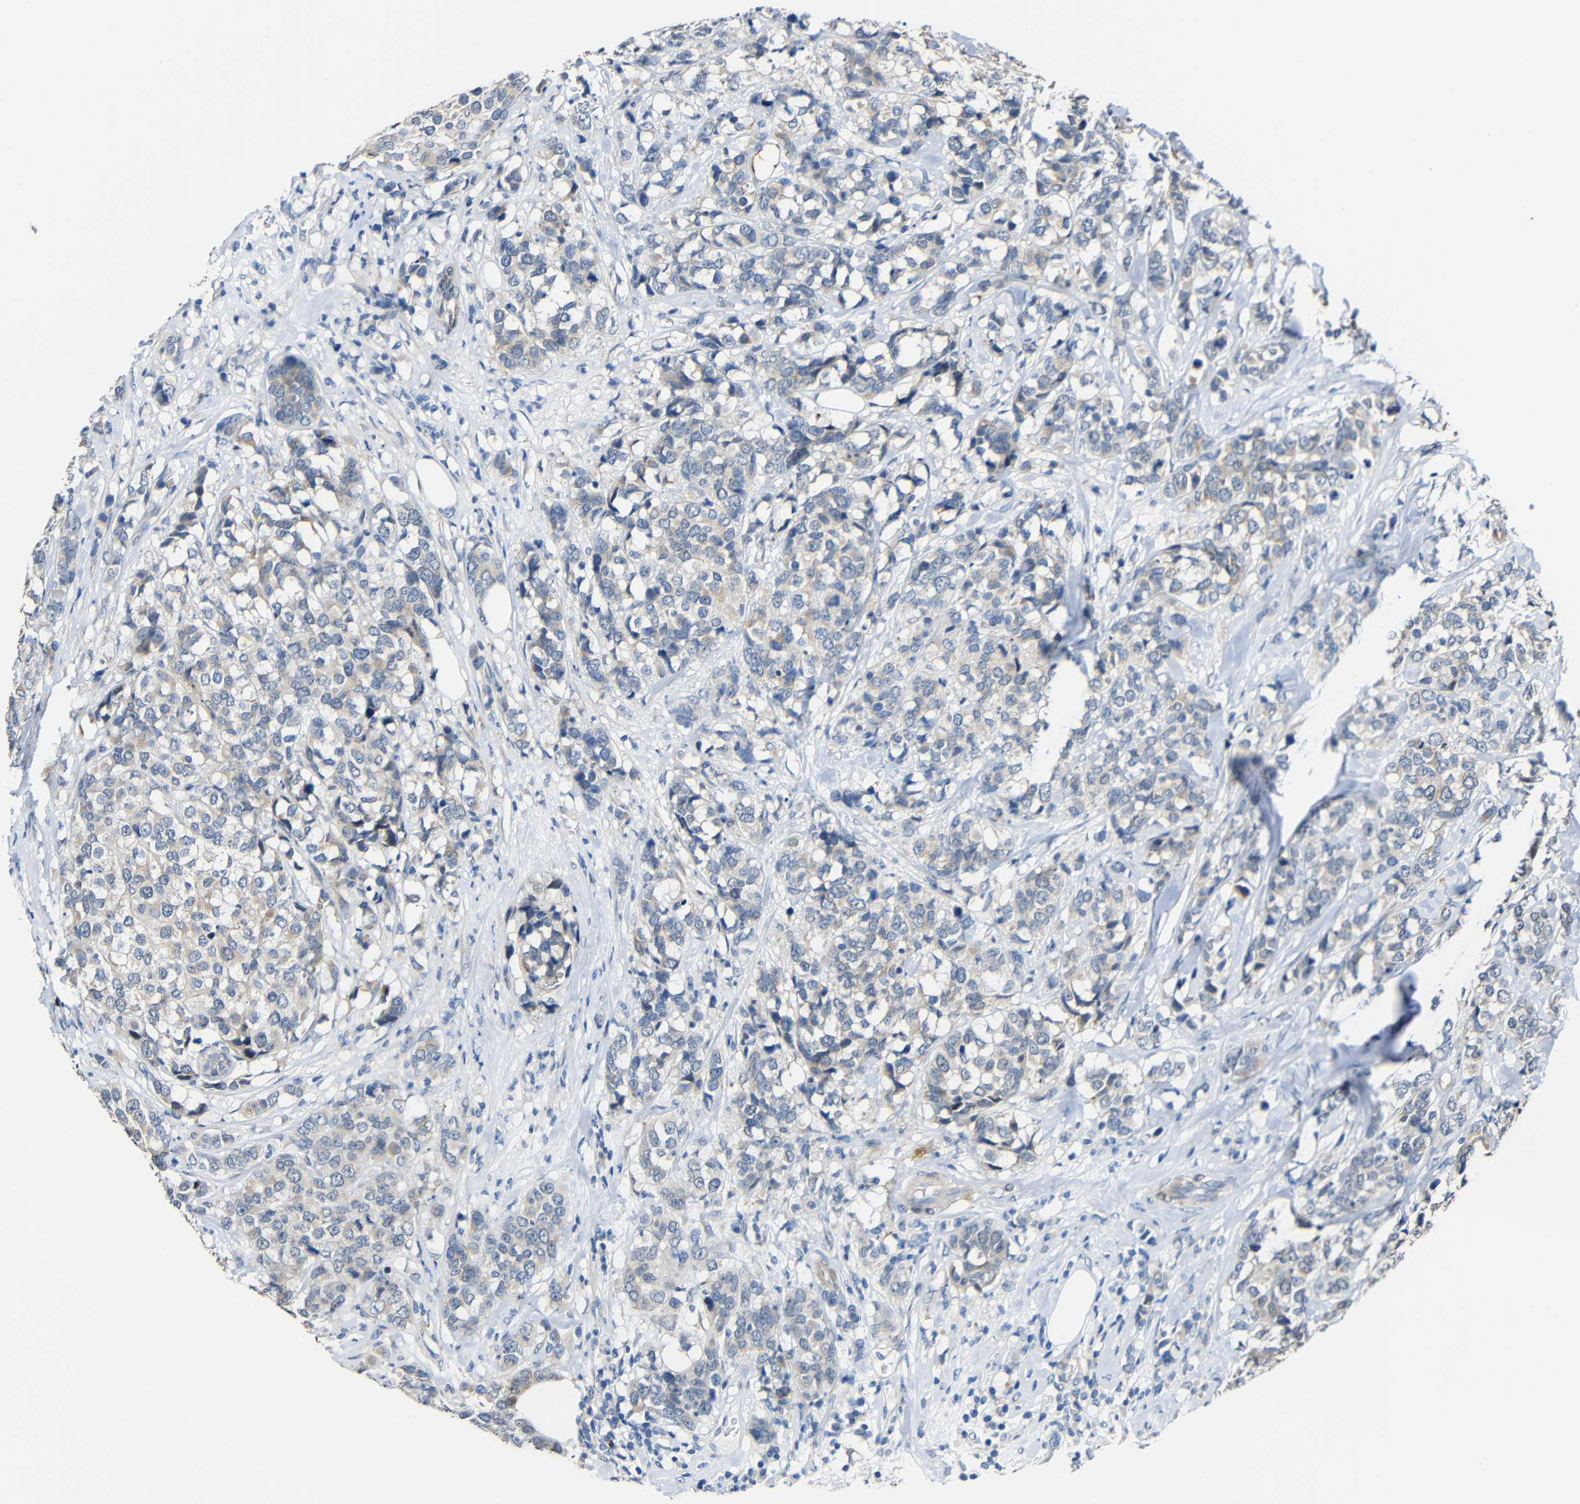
{"staining": {"intensity": "weak", "quantity": "<25%", "location": "cytoplasmic/membranous"}, "tissue": "breast cancer", "cell_type": "Tumor cells", "image_type": "cancer", "snomed": [{"axis": "morphology", "description": "Lobular carcinoma"}, {"axis": "topography", "description": "Breast"}], "caption": "Histopathology image shows no protein staining in tumor cells of breast cancer tissue.", "gene": "STBD1", "patient": {"sex": "female", "age": 59}}